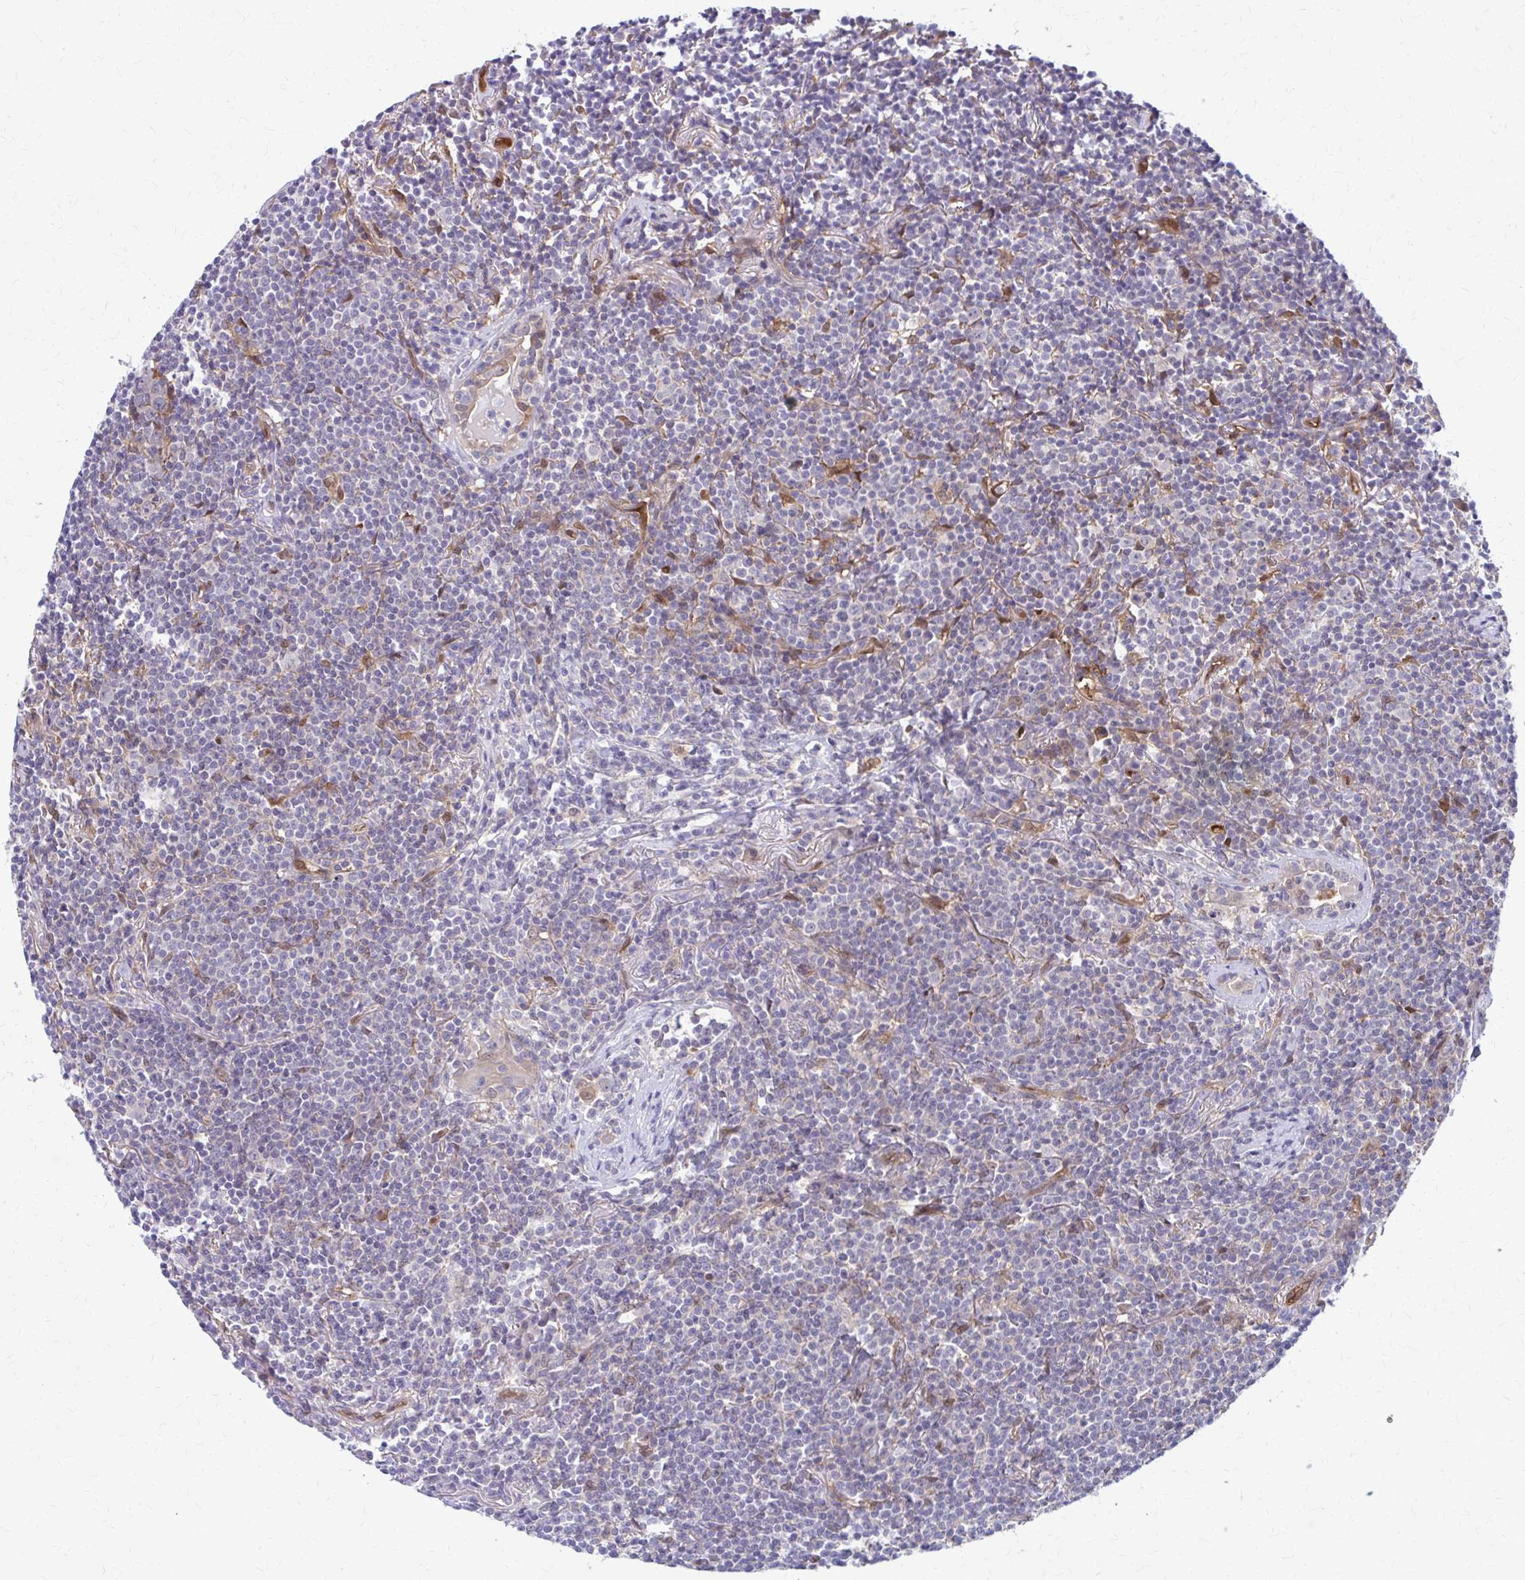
{"staining": {"intensity": "negative", "quantity": "none", "location": "none"}, "tissue": "lymphoma", "cell_type": "Tumor cells", "image_type": "cancer", "snomed": [{"axis": "morphology", "description": "Malignant lymphoma, non-Hodgkin's type, Low grade"}, {"axis": "topography", "description": "Lung"}], "caption": "Human lymphoma stained for a protein using immunohistochemistry (IHC) reveals no staining in tumor cells.", "gene": "CLIC2", "patient": {"sex": "female", "age": 71}}